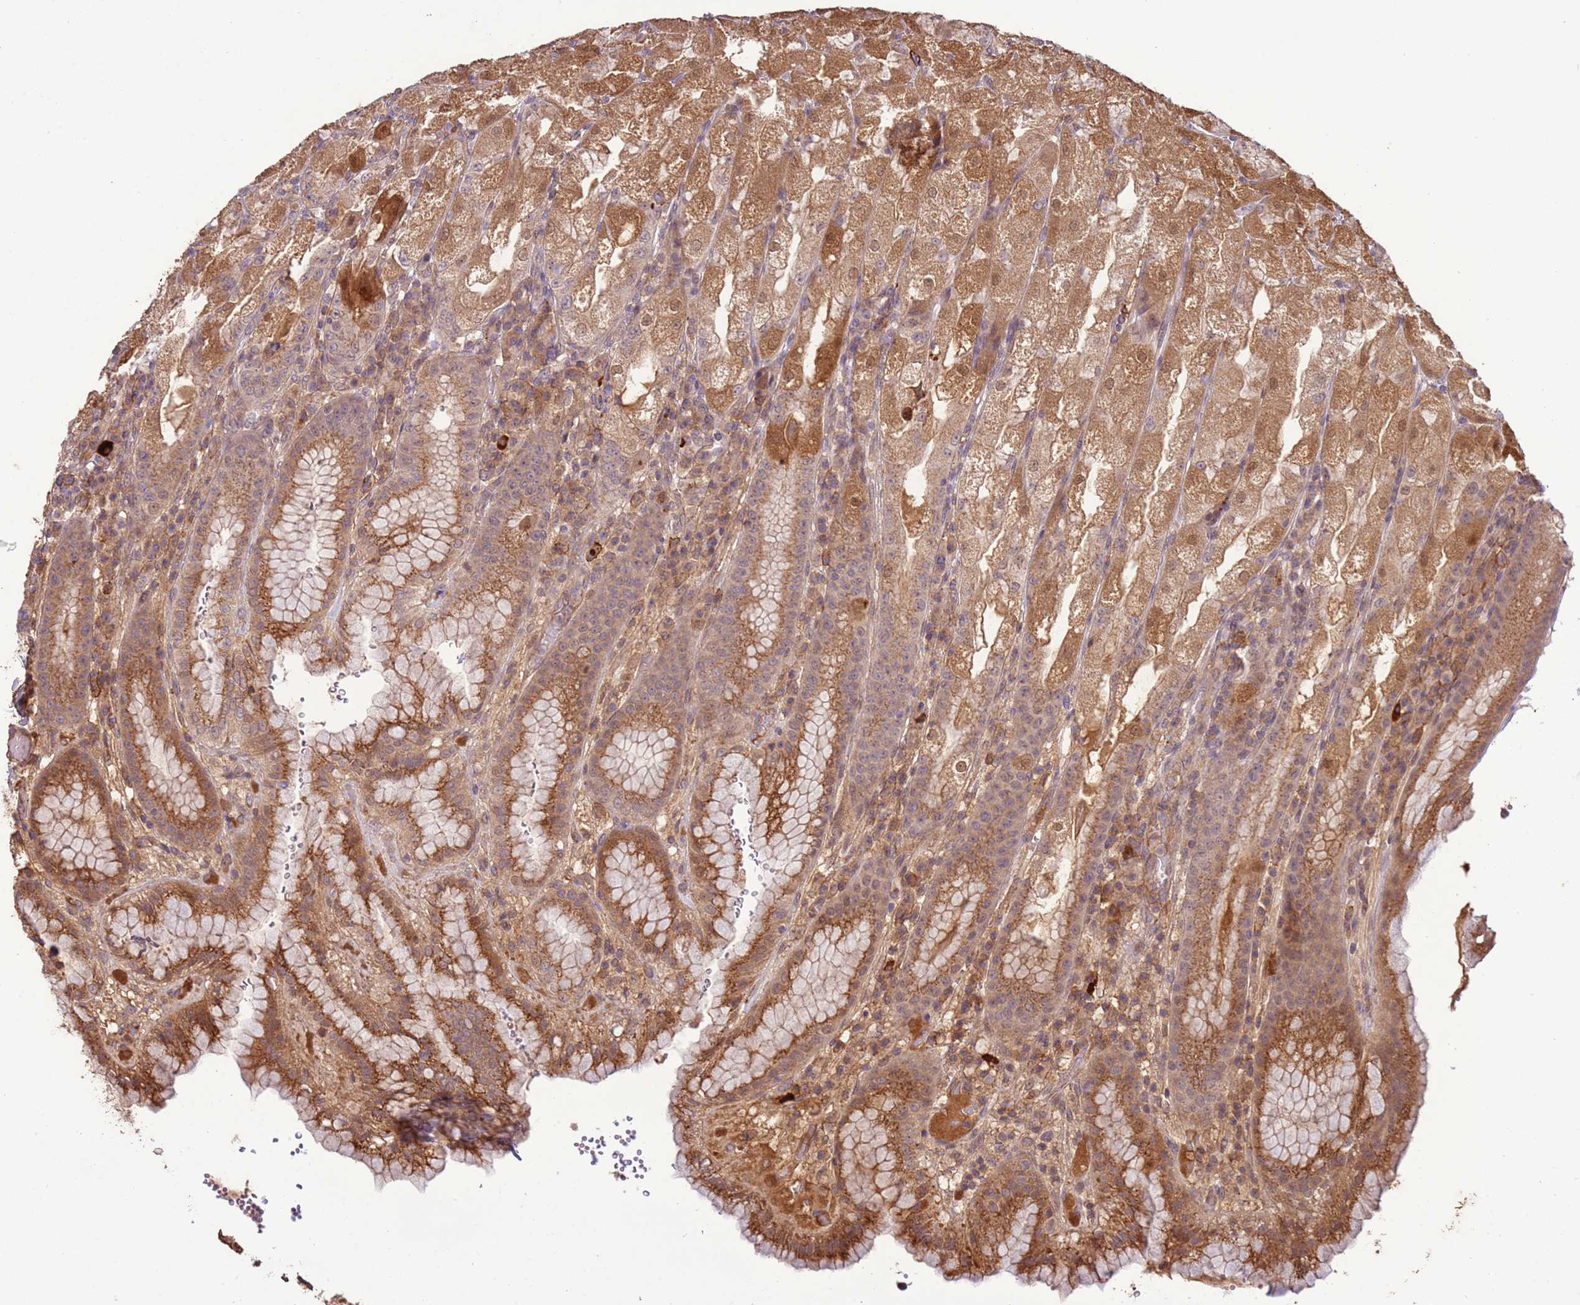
{"staining": {"intensity": "strong", "quantity": "25%-75%", "location": "cytoplasmic/membranous"}, "tissue": "stomach", "cell_type": "Glandular cells", "image_type": "normal", "snomed": [{"axis": "morphology", "description": "Normal tissue, NOS"}, {"axis": "topography", "description": "Stomach, upper"}], "caption": "High-magnification brightfield microscopy of benign stomach stained with DAB (3,3'-diaminobenzidine) (brown) and counterstained with hematoxylin (blue). glandular cells exhibit strong cytoplasmic/membranous staining is seen in approximately25%-75% of cells. (Brightfield microscopy of DAB IHC at high magnification).", "gene": "ZNF624", "patient": {"sex": "male", "age": 52}}